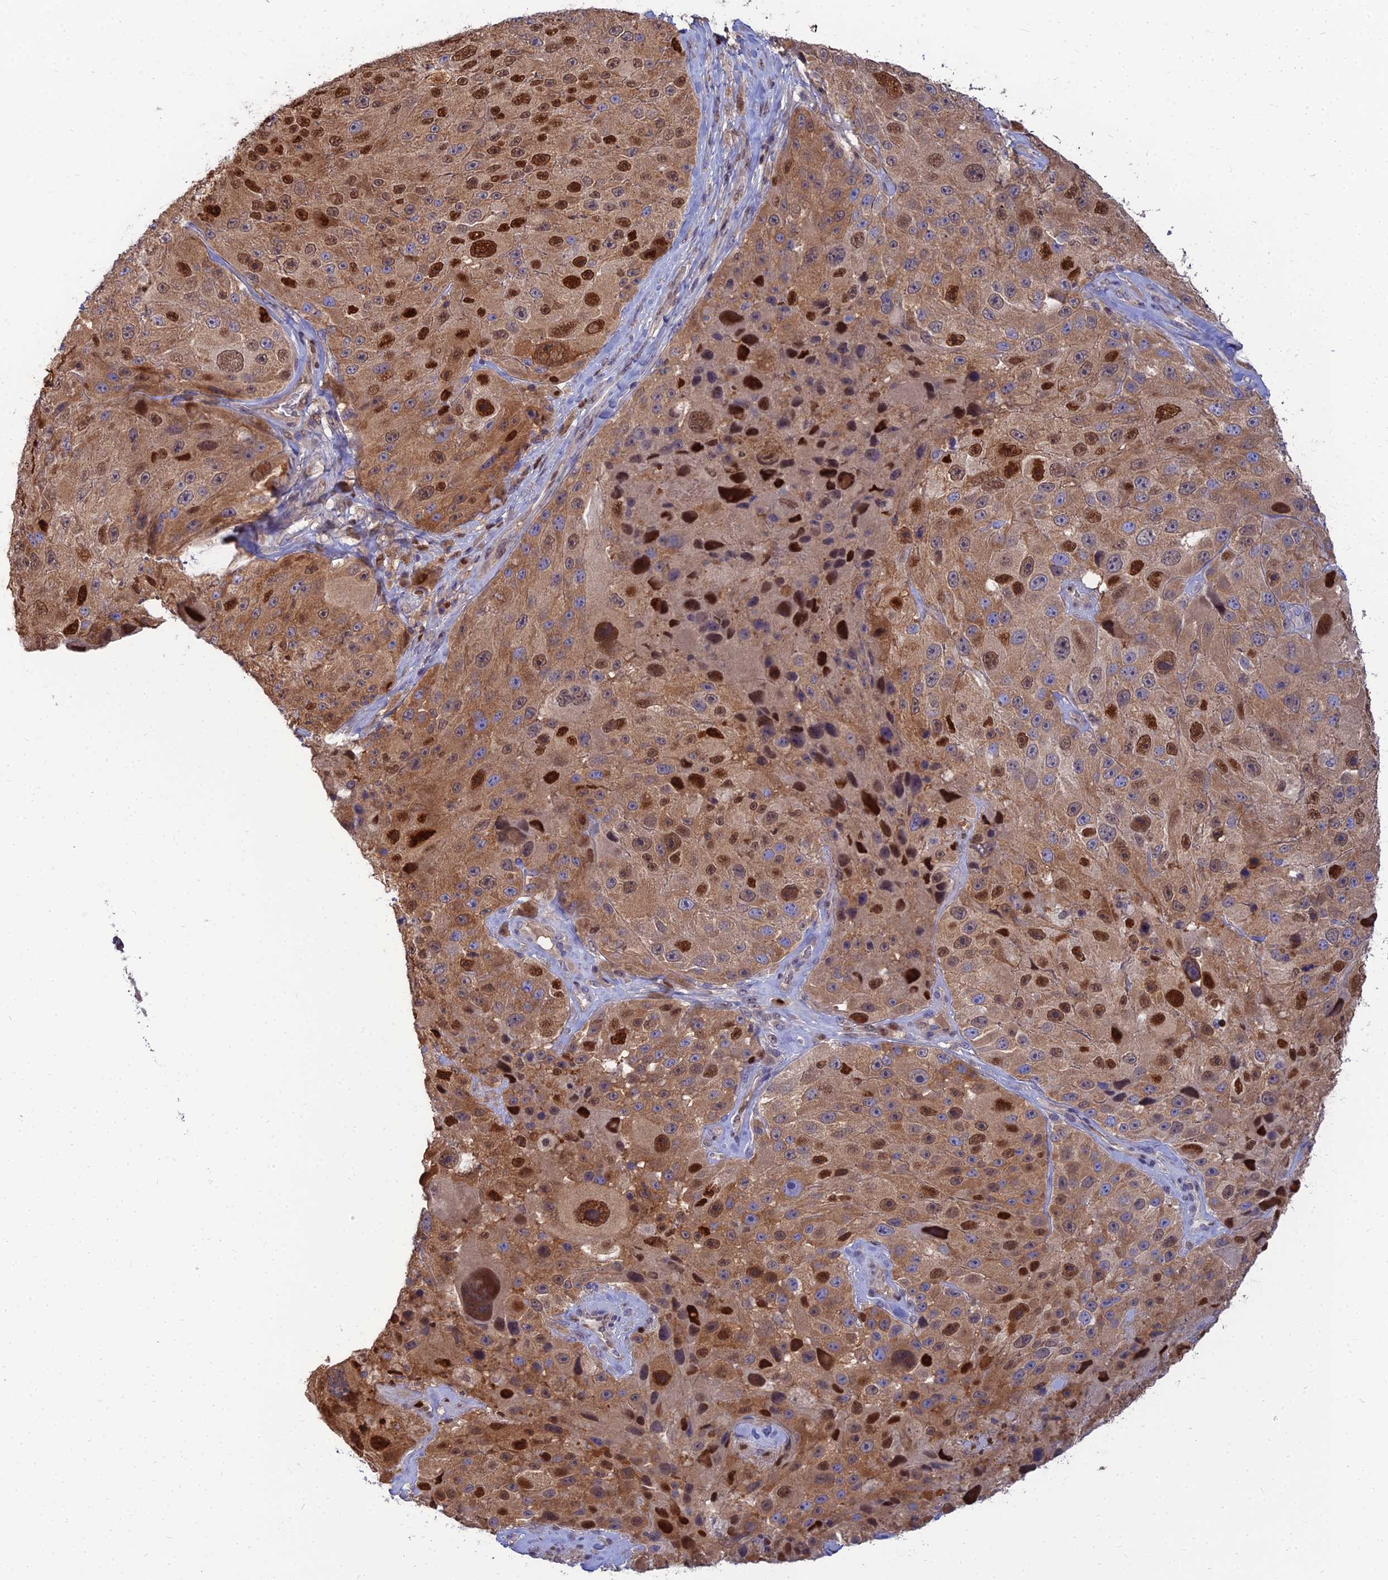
{"staining": {"intensity": "strong", "quantity": "25%-75%", "location": "cytoplasmic/membranous,nuclear"}, "tissue": "melanoma", "cell_type": "Tumor cells", "image_type": "cancer", "snomed": [{"axis": "morphology", "description": "Malignant melanoma, Metastatic site"}, {"axis": "topography", "description": "Lymph node"}], "caption": "Immunohistochemical staining of human malignant melanoma (metastatic site) reveals high levels of strong cytoplasmic/membranous and nuclear staining in about 25%-75% of tumor cells. (DAB IHC, brown staining for protein, blue staining for nuclei).", "gene": "DNPEP", "patient": {"sex": "male", "age": 62}}